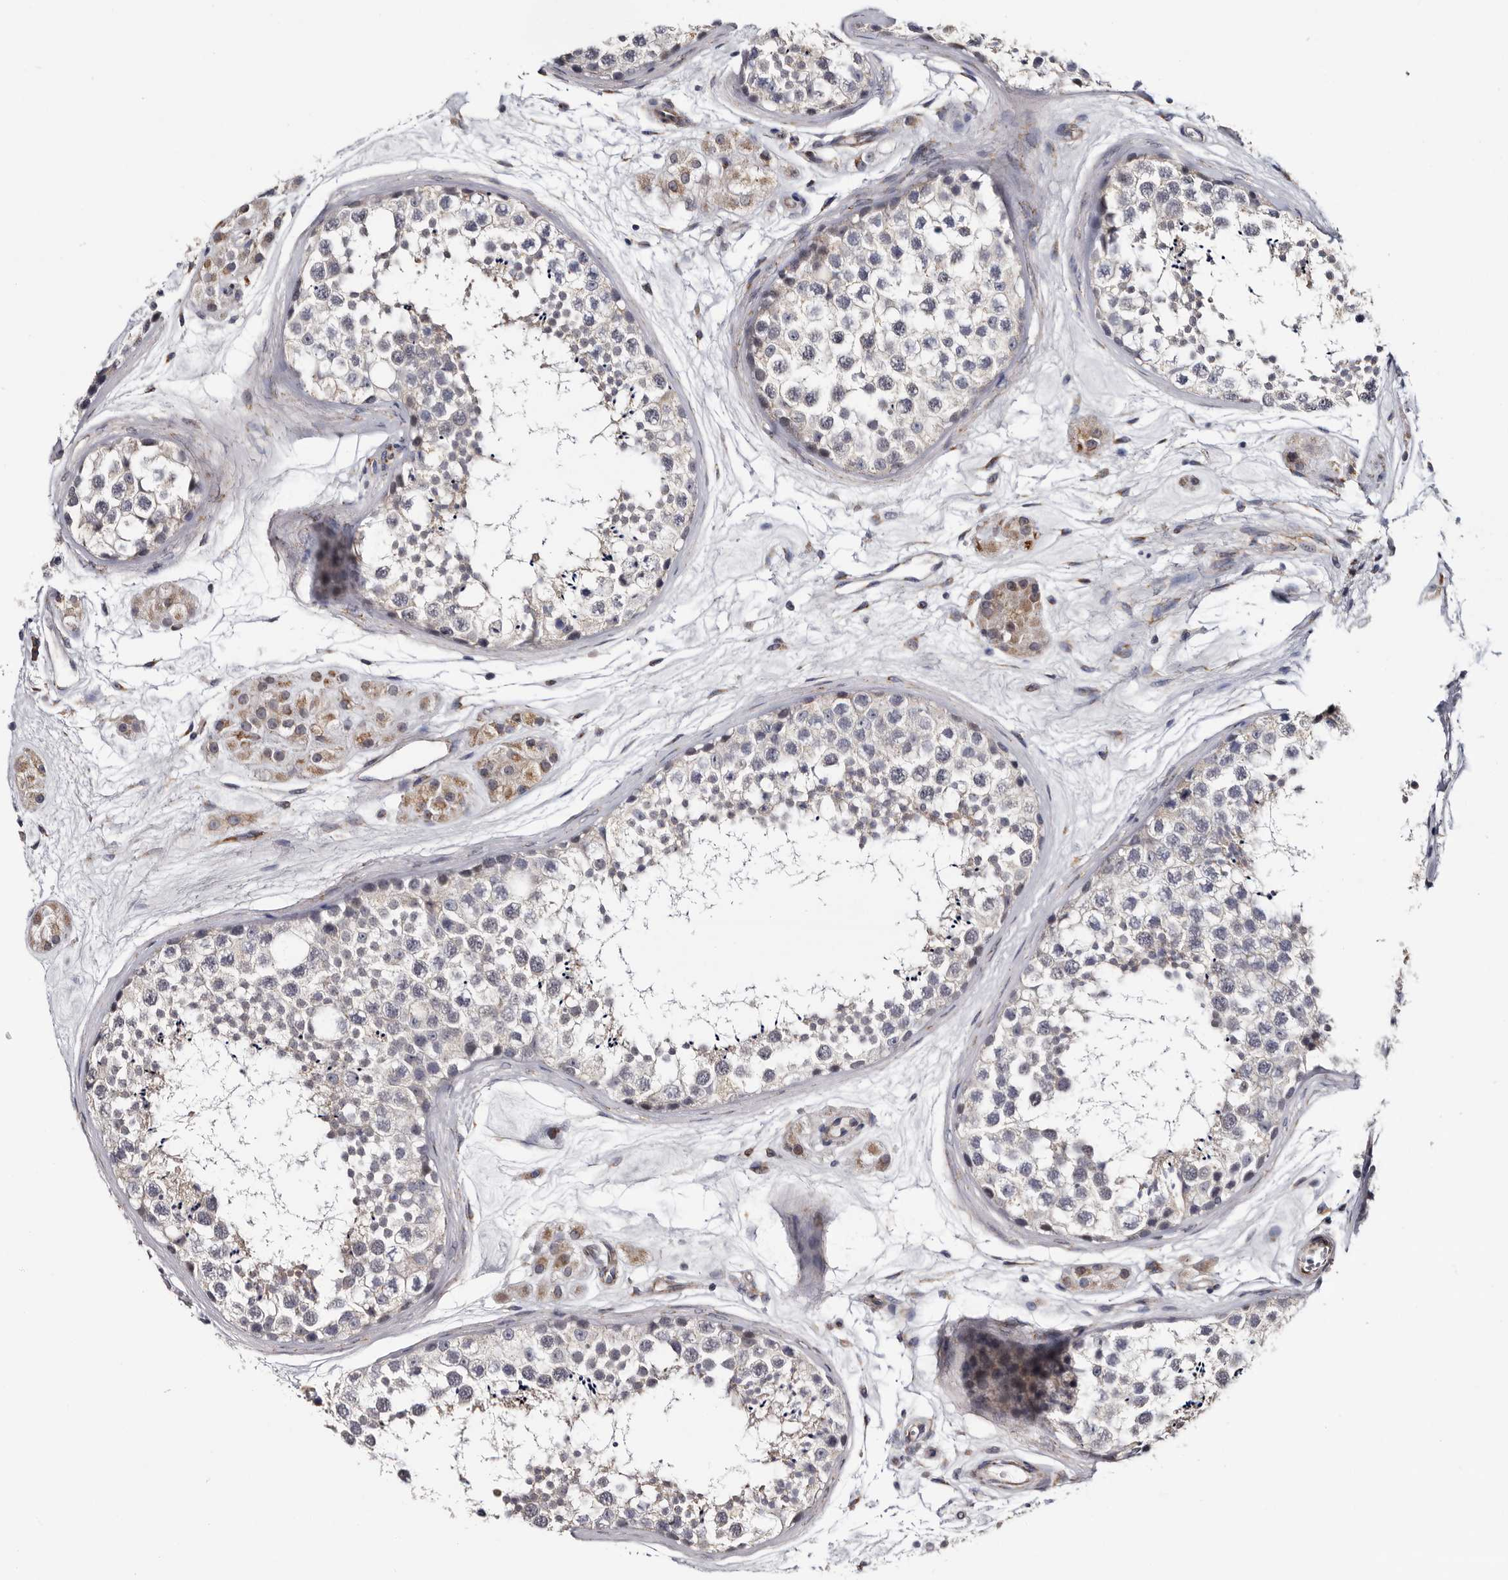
{"staining": {"intensity": "negative", "quantity": "none", "location": "none"}, "tissue": "testis", "cell_type": "Cells in seminiferous ducts", "image_type": "normal", "snomed": [{"axis": "morphology", "description": "Normal tissue, NOS"}, {"axis": "topography", "description": "Testis"}], "caption": "IHC of normal human testis reveals no positivity in cells in seminiferous ducts. (DAB (3,3'-diaminobenzidine) immunohistochemistry (IHC) with hematoxylin counter stain).", "gene": "ARMCX2", "patient": {"sex": "male", "age": 56}}